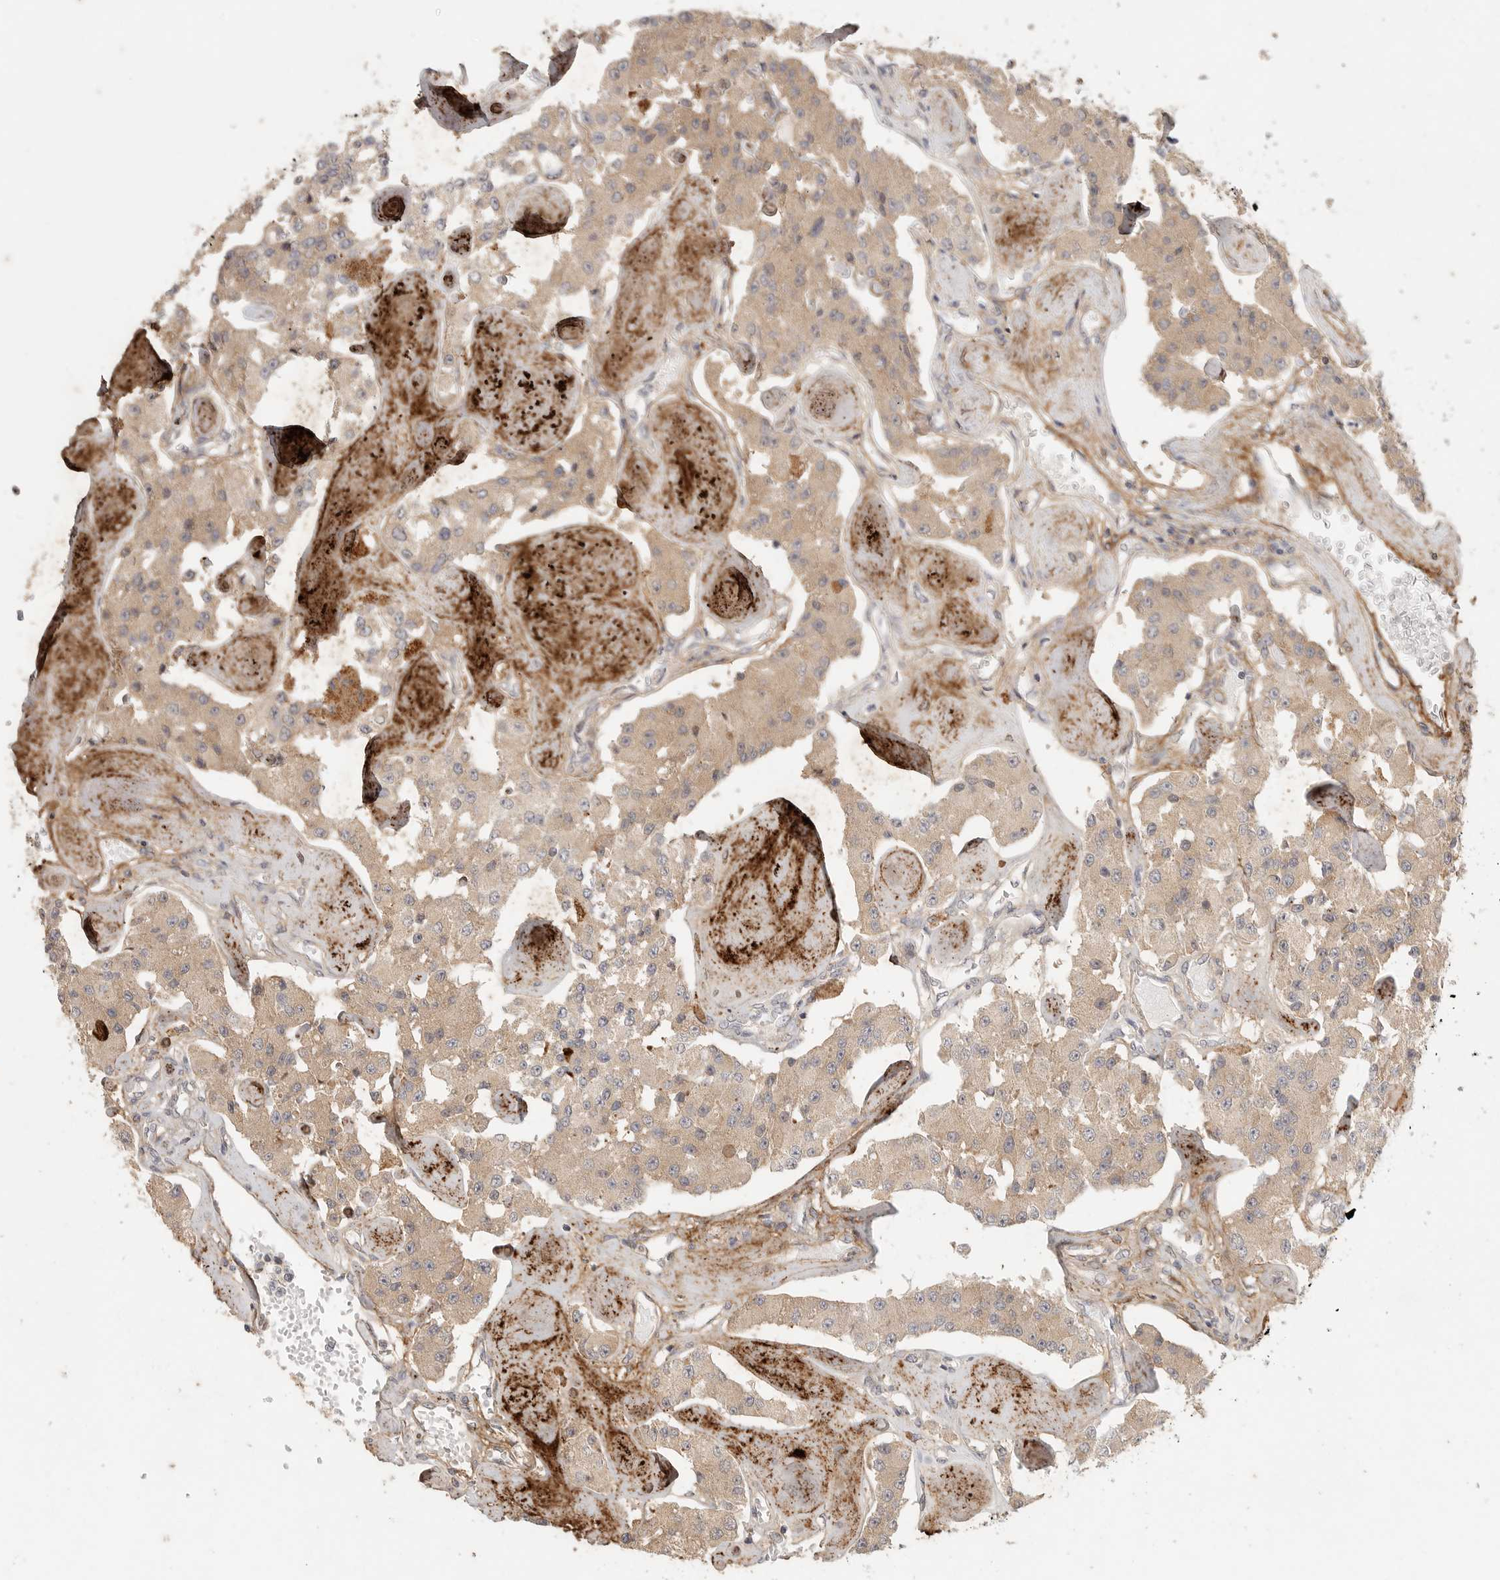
{"staining": {"intensity": "weak", "quantity": ">75%", "location": "cytoplasmic/membranous"}, "tissue": "carcinoid", "cell_type": "Tumor cells", "image_type": "cancer", "snomed": [{"axis": "morphology", "description": "Carcinoid, malignant, NOS"}, {"axis": "topography", "description": "Pancreas"}], "caption": "Immunohistochemistry histopathology image of neoplastic tissue: human malignant carcinoid stained using immunohistochemistry shows low levels of weak protein expression localized specifically in the cytoplasmic/membranous of tumor cells, appearing as a cytoplasmic/membranous brown color.", "gene": "HDAC6", "patient": {"sex": "male", "age": 41}}